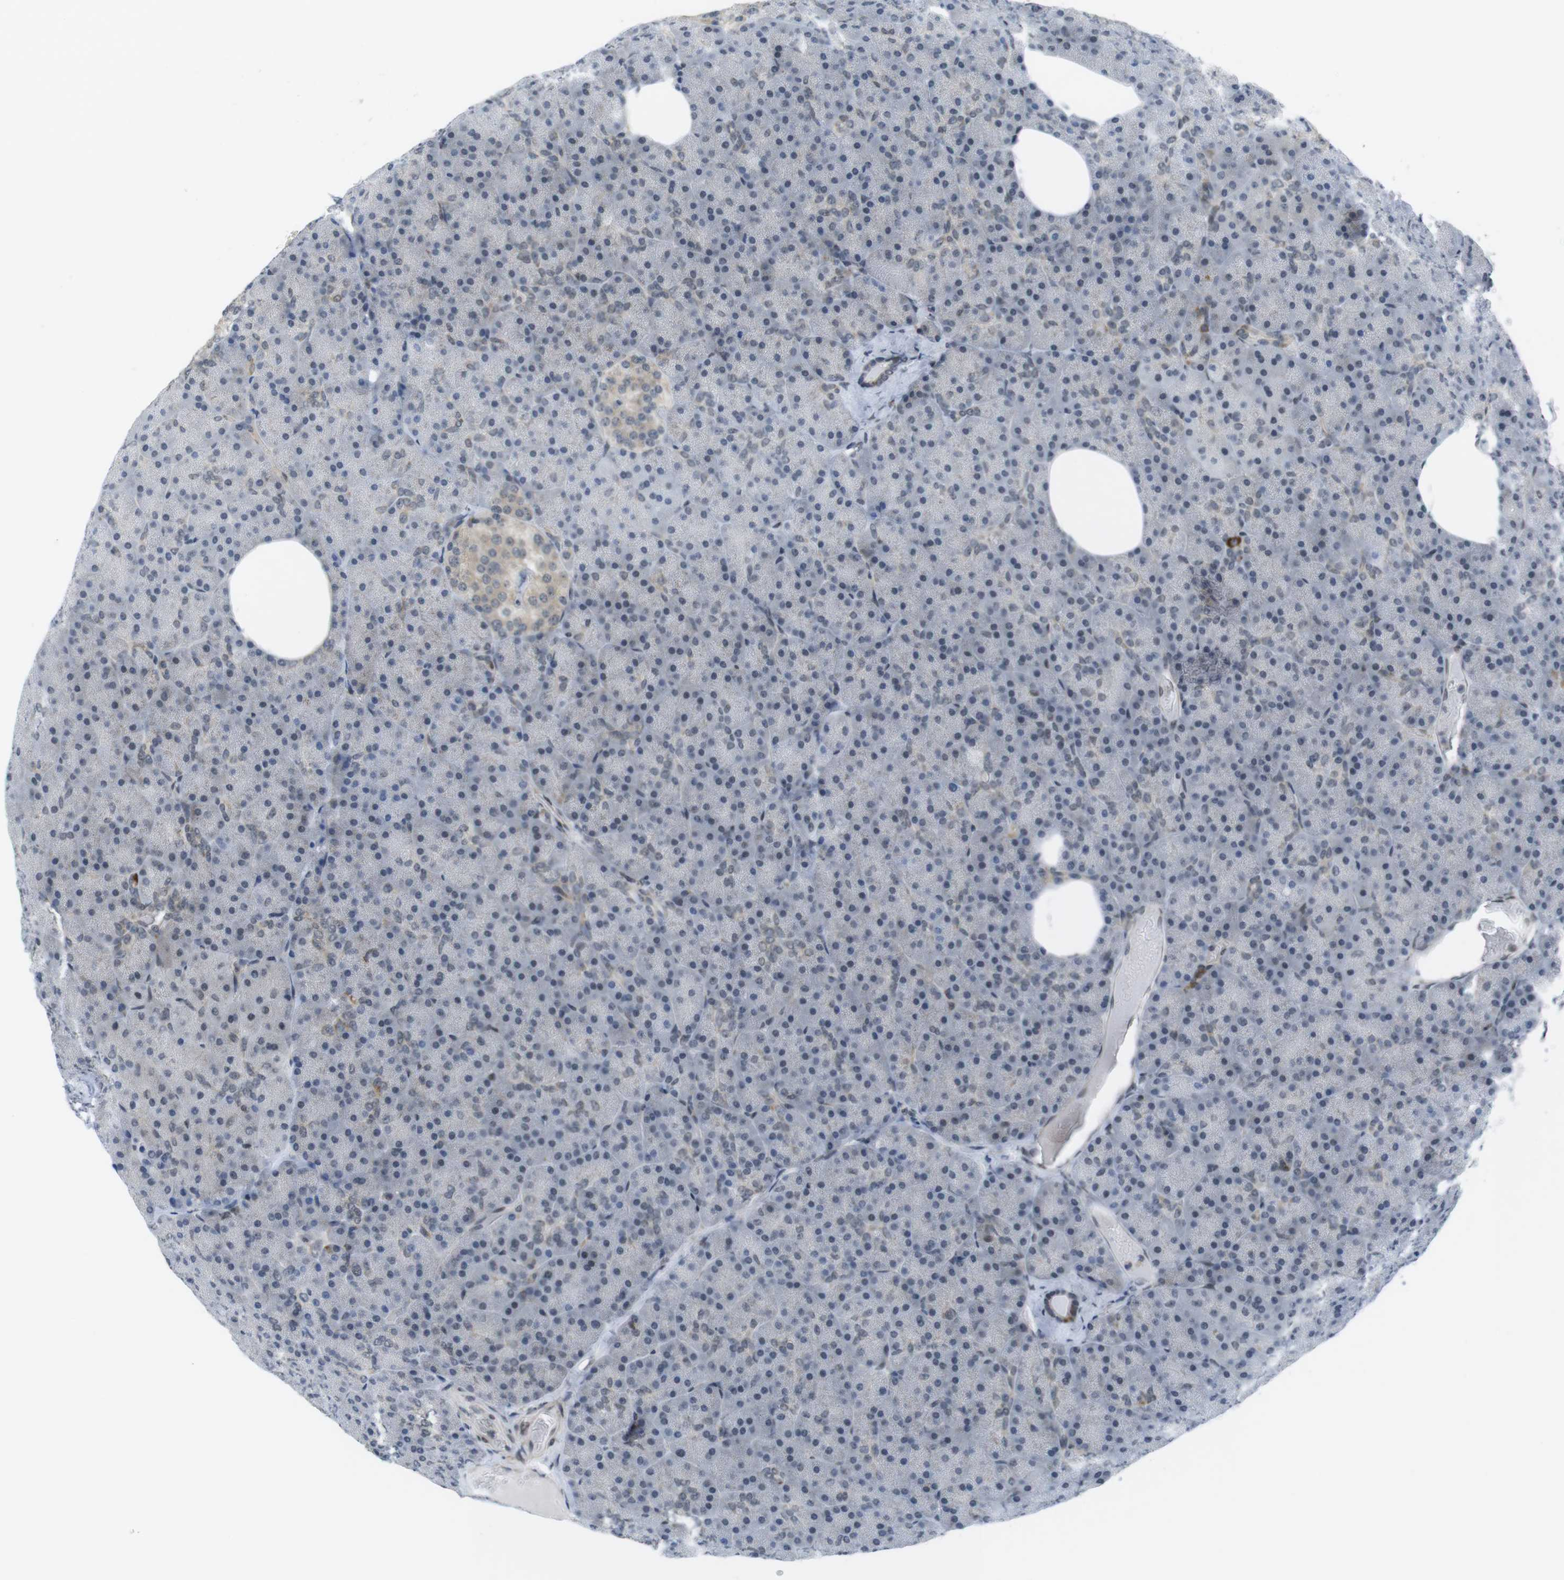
{"staining": {"intensity": "moderate", "quantity": "<25%", "location": "cytoplasmic/membranous,nuclear"}, "tissue": "pancreas", "cell_type": "Exocrine glandular cells", "image_type": "normal", "snomed": [{"axis": "morphology", "description": "Normal tissue, NOS"}, {"axis": "topography", "description": "Pancreas"}], "caption": "Immunohistochemical staining of normal pancreas reveals <25% levels of moderate cytoplasmic/membranous,nuclear protein staining in approximately <25% of exocrine glandular cells. The protein of interest is shown in brown color, while the nuclei are stained blue.", "gene": "BRD4", "patient": {"sex": "female", "age": 35}}